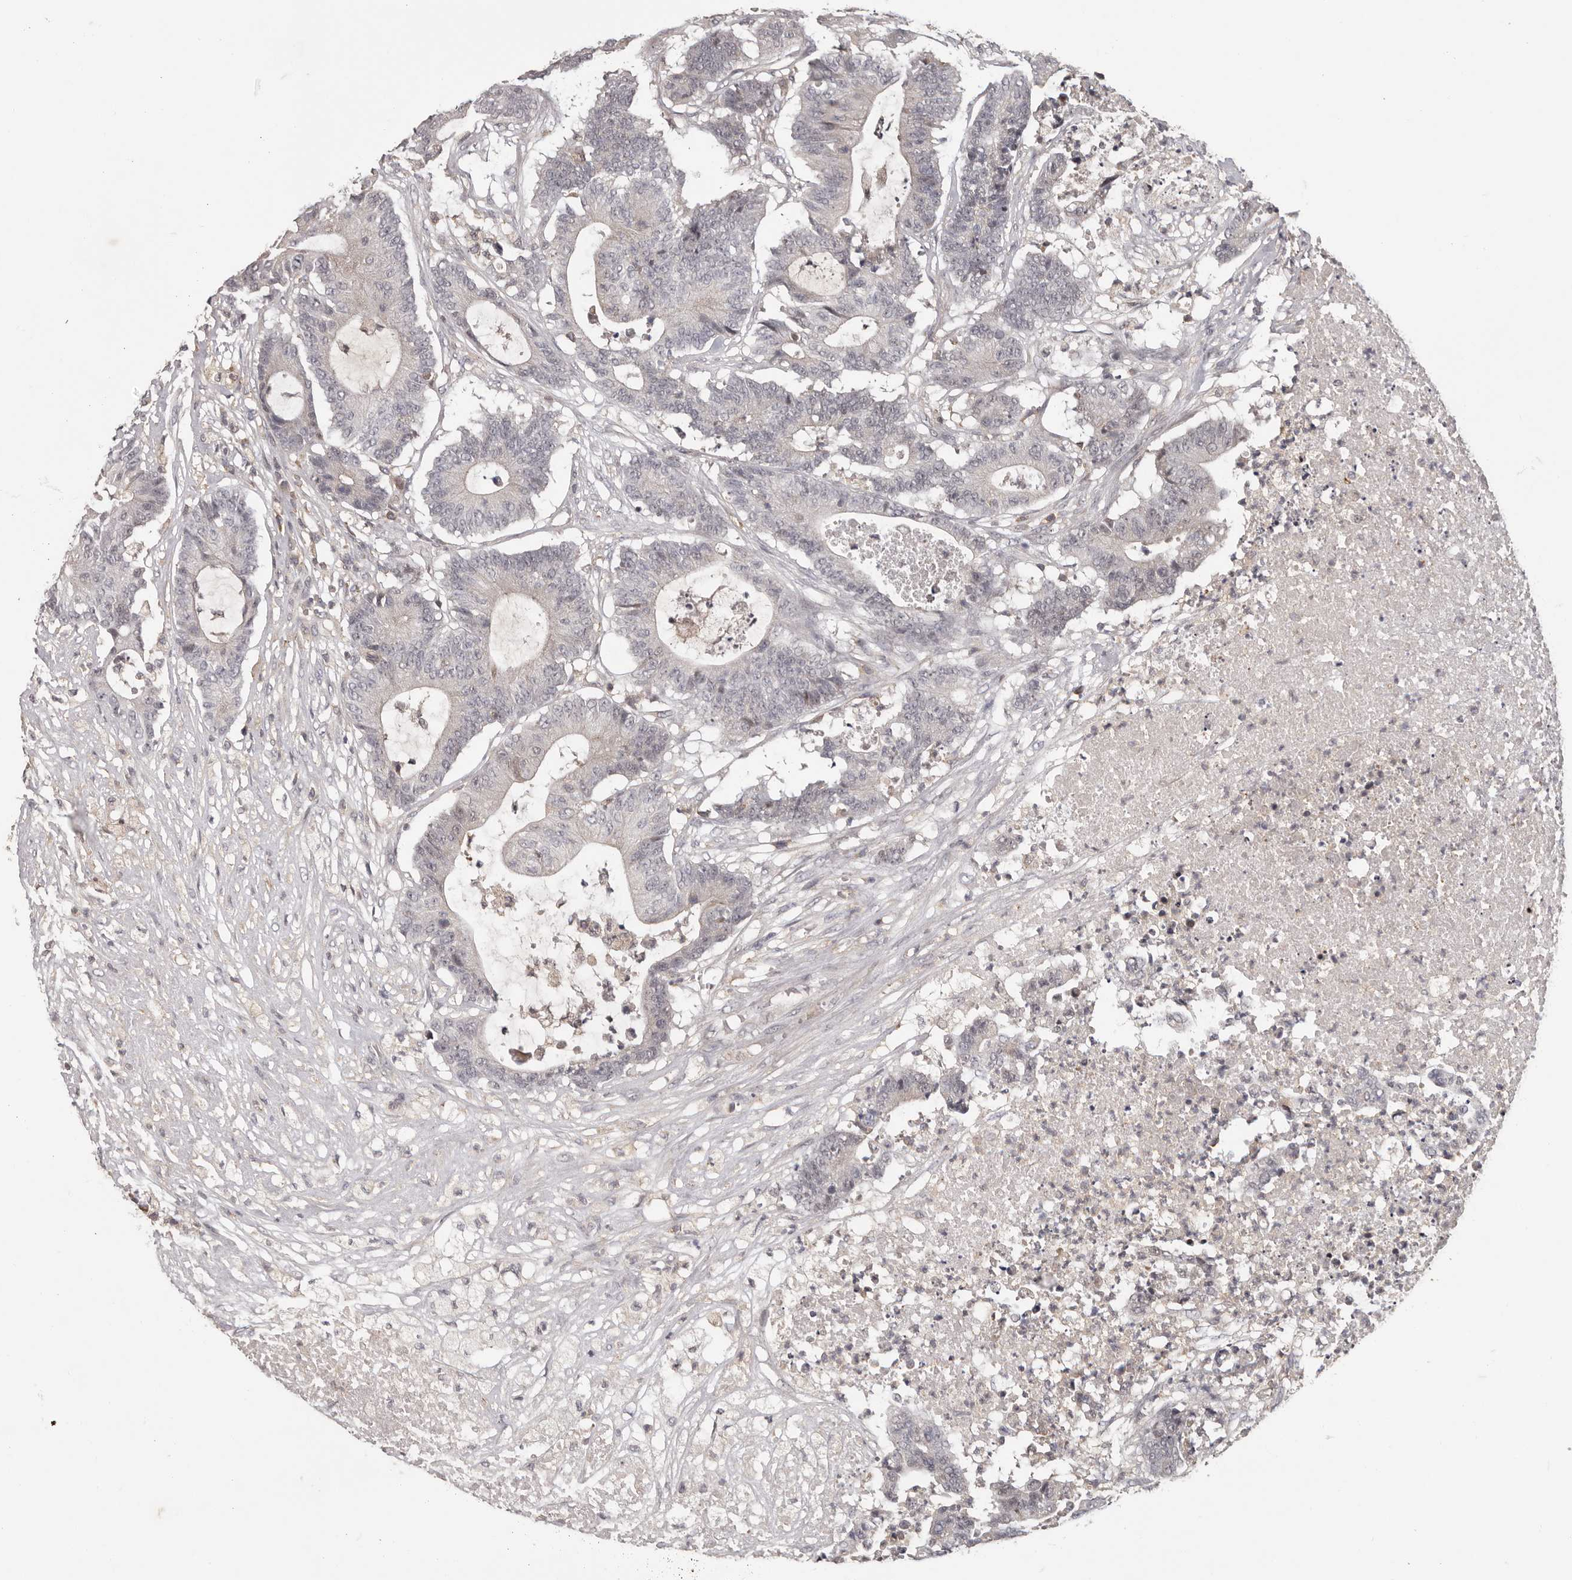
{"staining": {"intensity": "negative", "quantity": "none", "location": "none"}, "tissue": "colorectal cancer", "cell_type": "Tumor cells", "image_type": "cancer", "snomed": [{"axis": "morphology", "description": "Adenocarcinoma, NOS"}, {"axis": "topography", "description": "Colon"}], "caption": "This is an immunohistochemistry photomicrograph of human colorectal adenocarcinoma. There is no positivity in tumor cells.", "gene": "ANKRD44", "patient": {"sex": "female", "age": 84}}